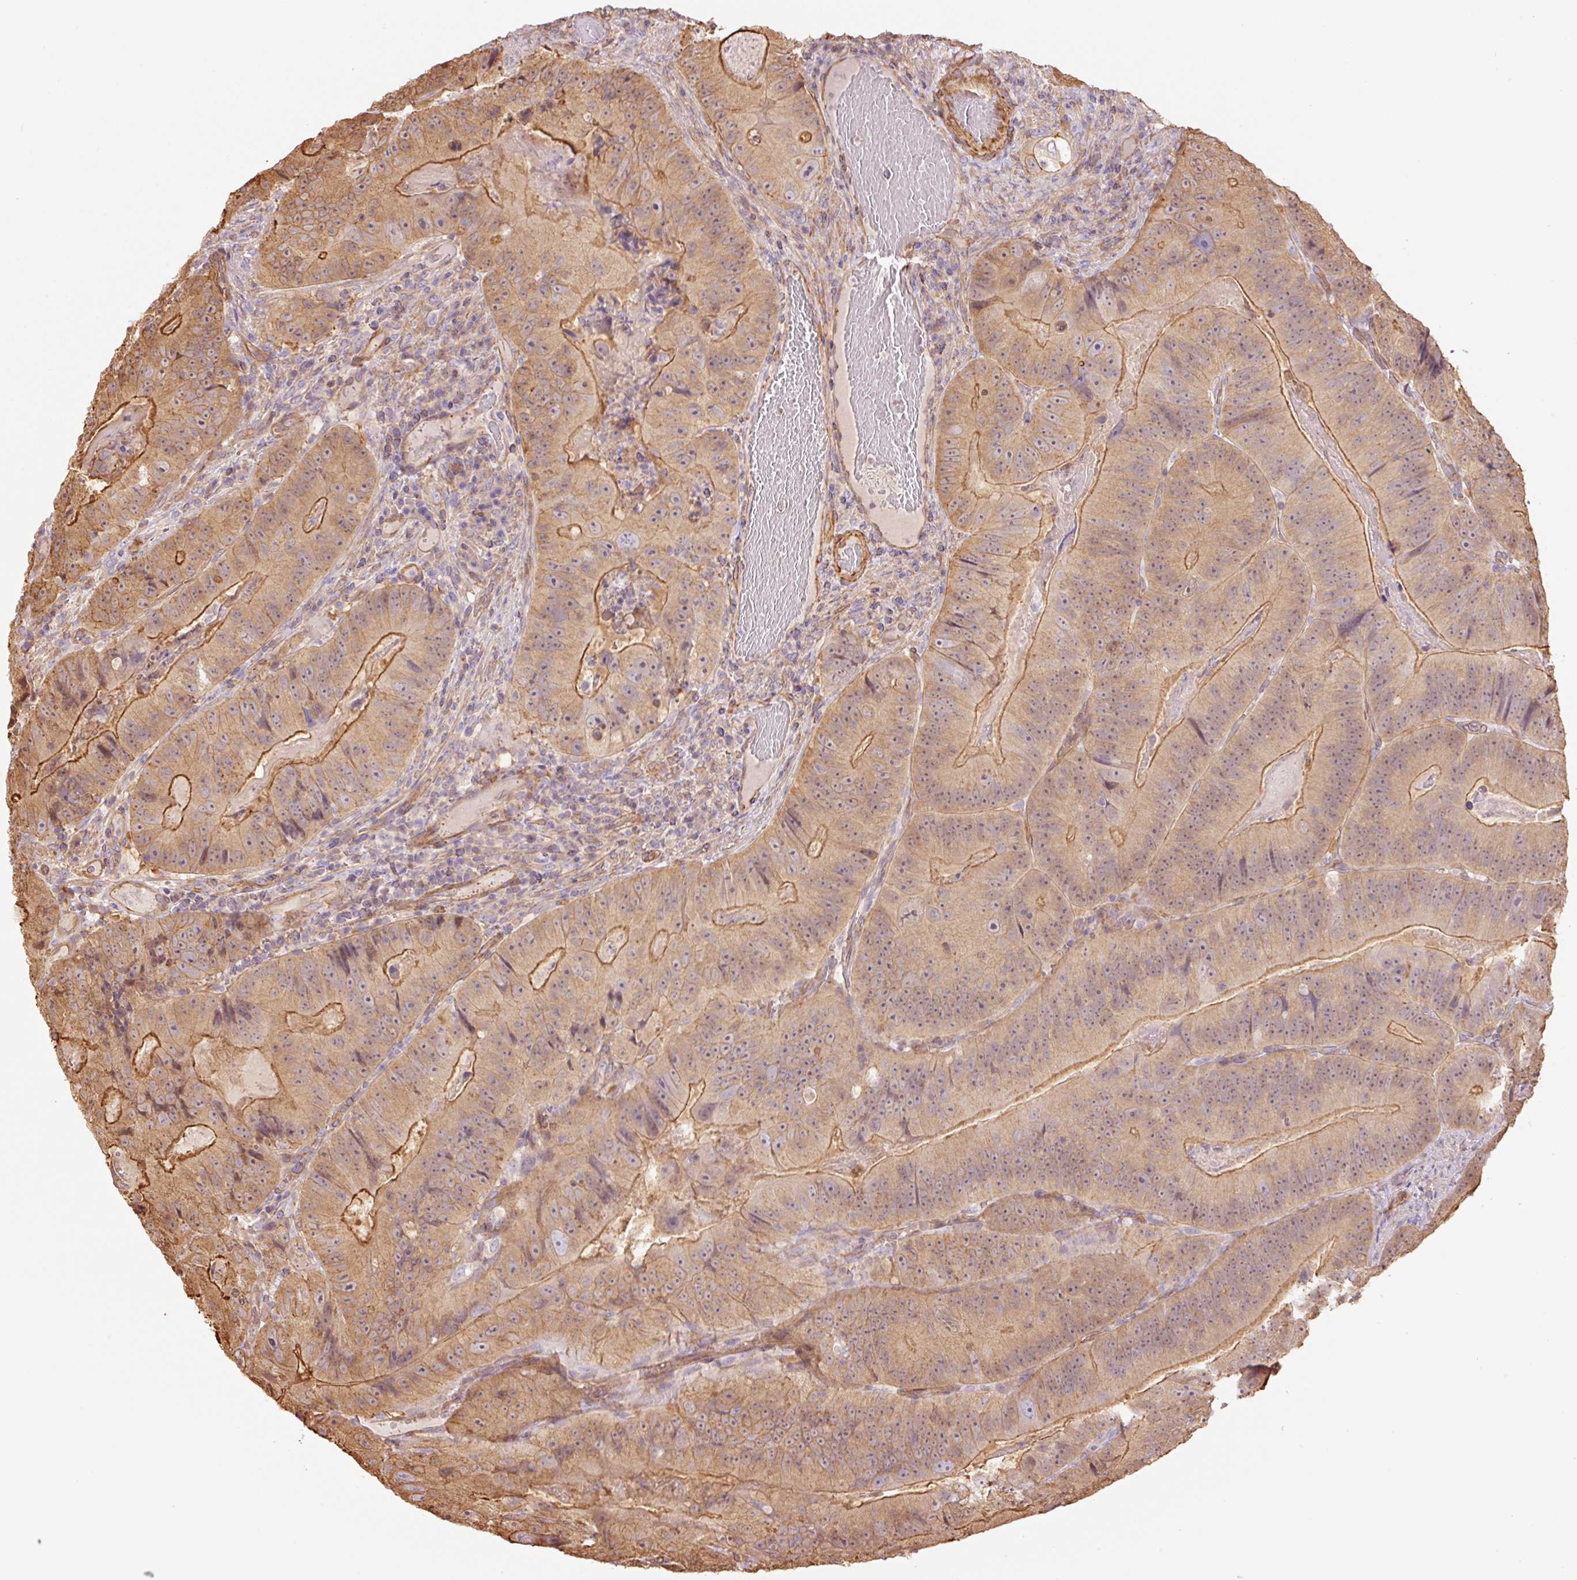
{"staining": {"intensity": "moderate", "quantity": ">75%", "location": "cytoplasmic/membranous"}, "tissue": "colorectal cancer", "cell_type": "Tumor cells", "image_type": "cancer", "snomed": [{"axis": "morphology", "description": "Adenocarcinoma, NOS"}, {"axis": "topography", "description": "Colon"}], "caption": "Protein expression analysis of human colorectal cancer reveals moderate cytoplasmic/membranous expression in approximately >75% of tumor cells.", "gene": "PPP1R1B", "patient": {"sex": "female", "age": 86}}